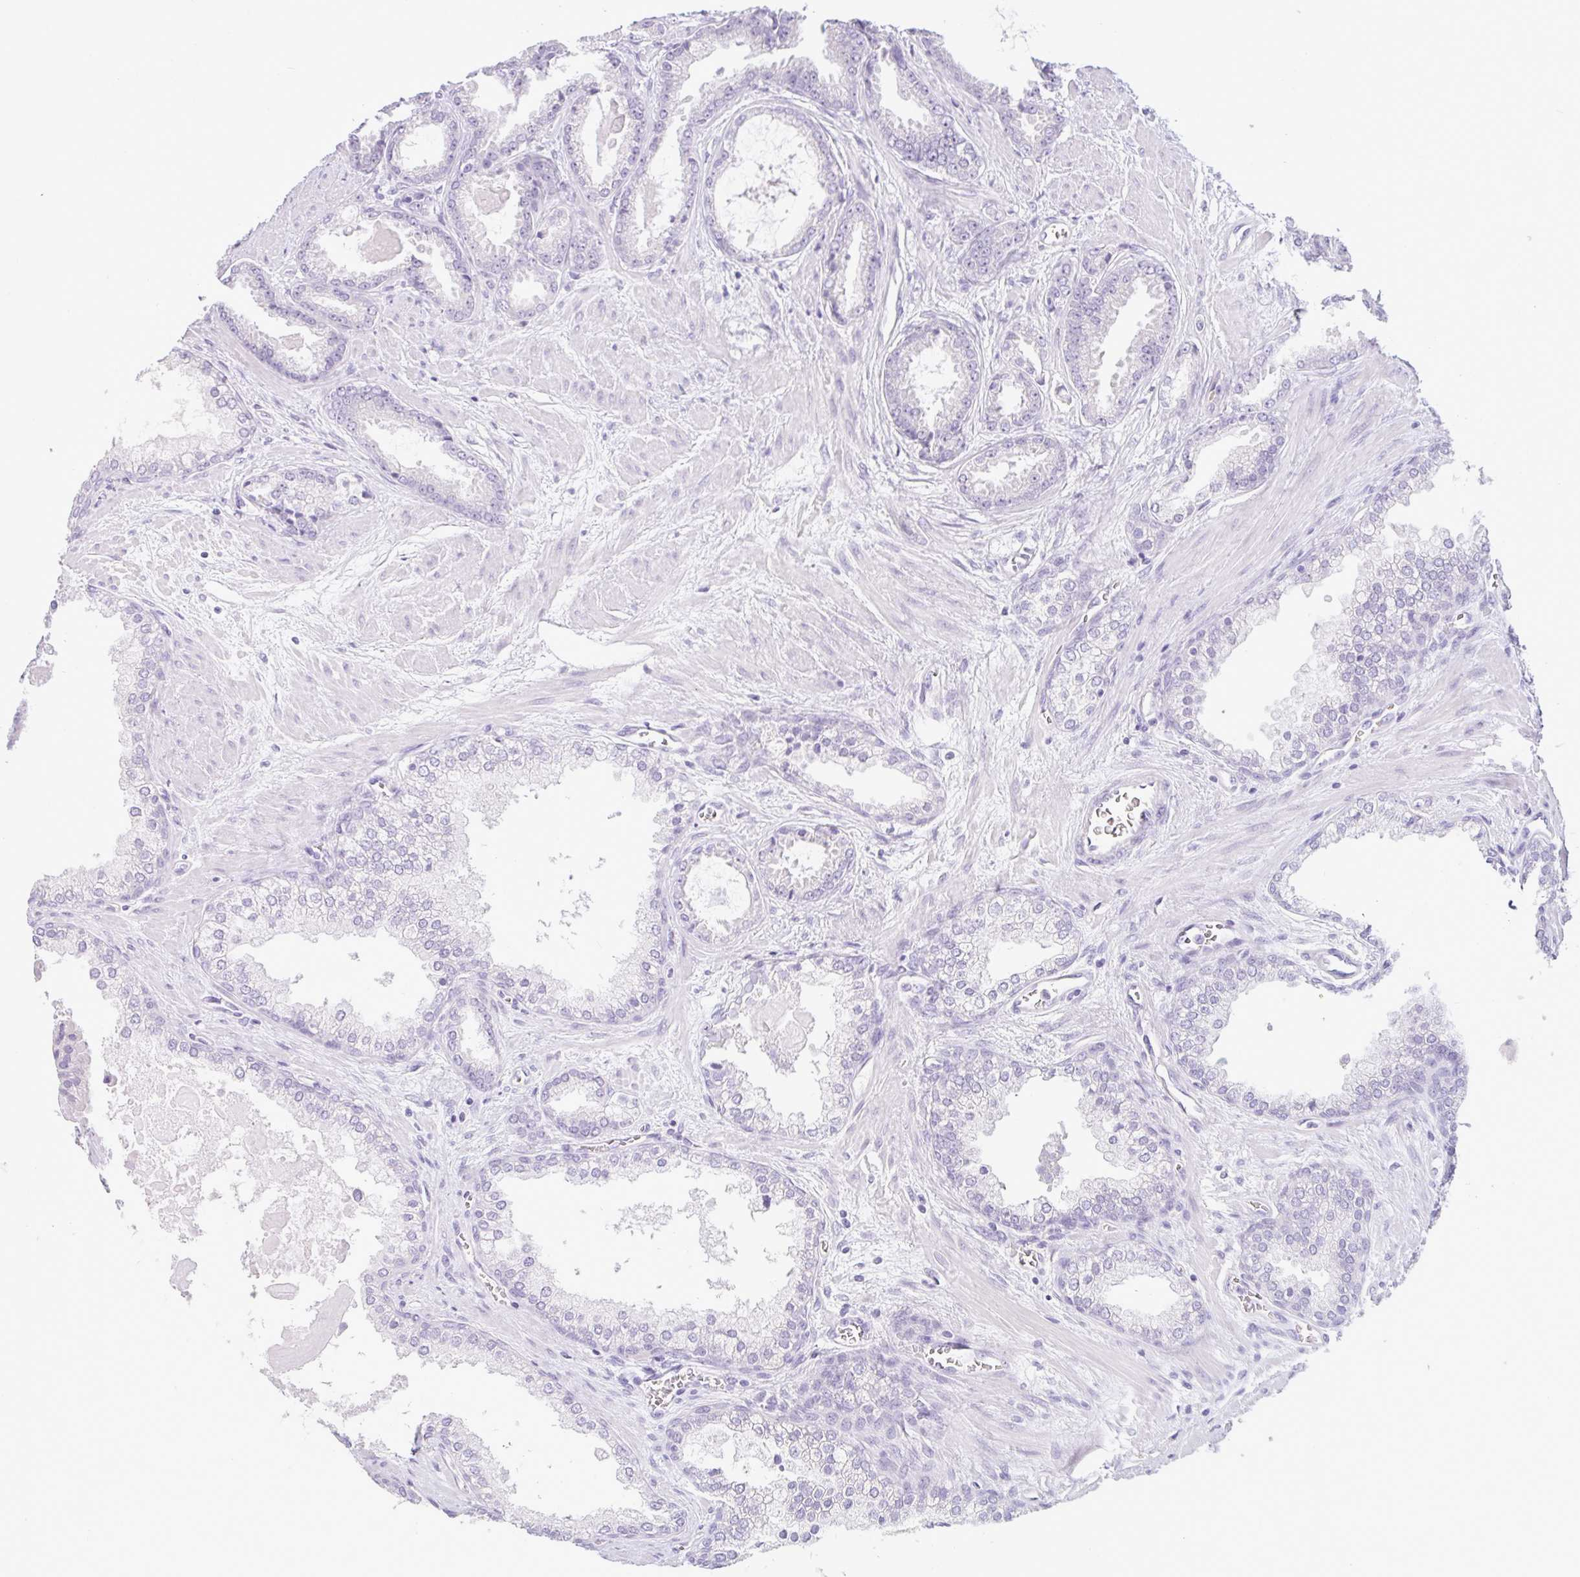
{"staining": {"intensity": "negative", "quantity": "none", "location": "none"}, "tissue": "prostate cancer", "cell_type": "Tumor cells", "image_type": "cancer", "snomed": [{"axis": "morphology", "description": "Adenocarcinoma, Low grade"}, {"axis": "topography", "description": "Prostate"}], "caption": "Immunohistochemistry (IHC) photomicrograph of adenocarcinoma (low-grade) (prostate) stained for a protein (brown), which reveals no expression in tumor cells. The staining was performed using DAB to visualize the protein expression in brown, while the nuclei were stained in blue with hematoxylin (Magnification: 20x).", "gene": "CTSE", "patient": {"sex": "male", "age": 62}}